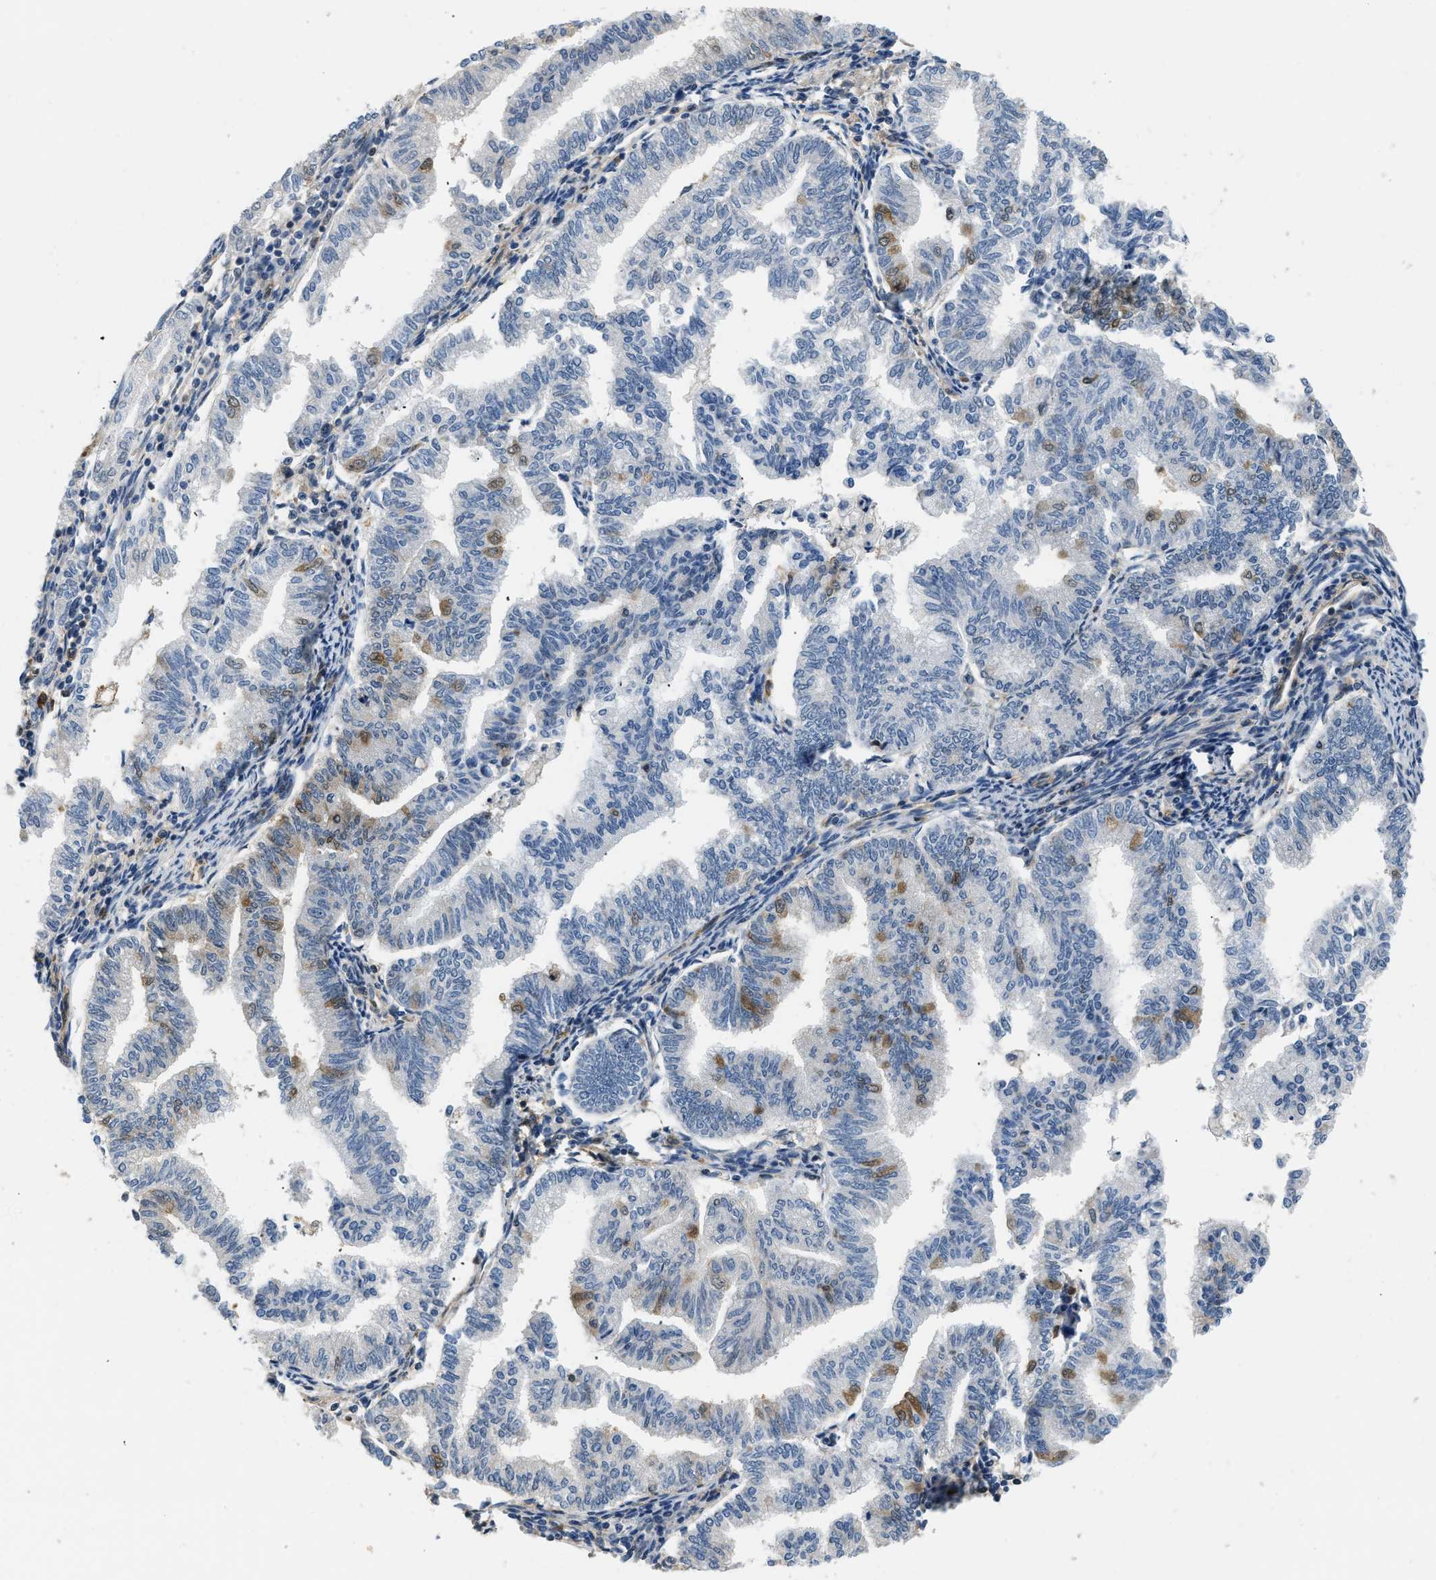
{"staining": {"intensity": "moderate", "quantity": "25%-75%", "location": "cytoplasmic/membranous,nuclear"}, "tissue": "endometrial cancer", "cell_type": "Tumor cells", "image_type": "cancer", "snomed": [{"axis": "morphology", "description": "Polyp, NOS"}, {"axis": "morphology", "description": "Adenocarcinoma, NOS"}, {"axis": "morphology", "description": "Adenoma, NOS"}, {"axis": "topography", "description": "Endometrium"}], "caption": "Immunohistochemistry (IHC) (DAB (3,3'-diaminobenzidine)) staining of human endometrial cancer reveals moderate cytoplasmic/membranous and nuclear protein positivity in about 25%-75% of tumor cells.", "gene": "EIF4EBP2", "patient": {"sex": "female", "age": 79}}